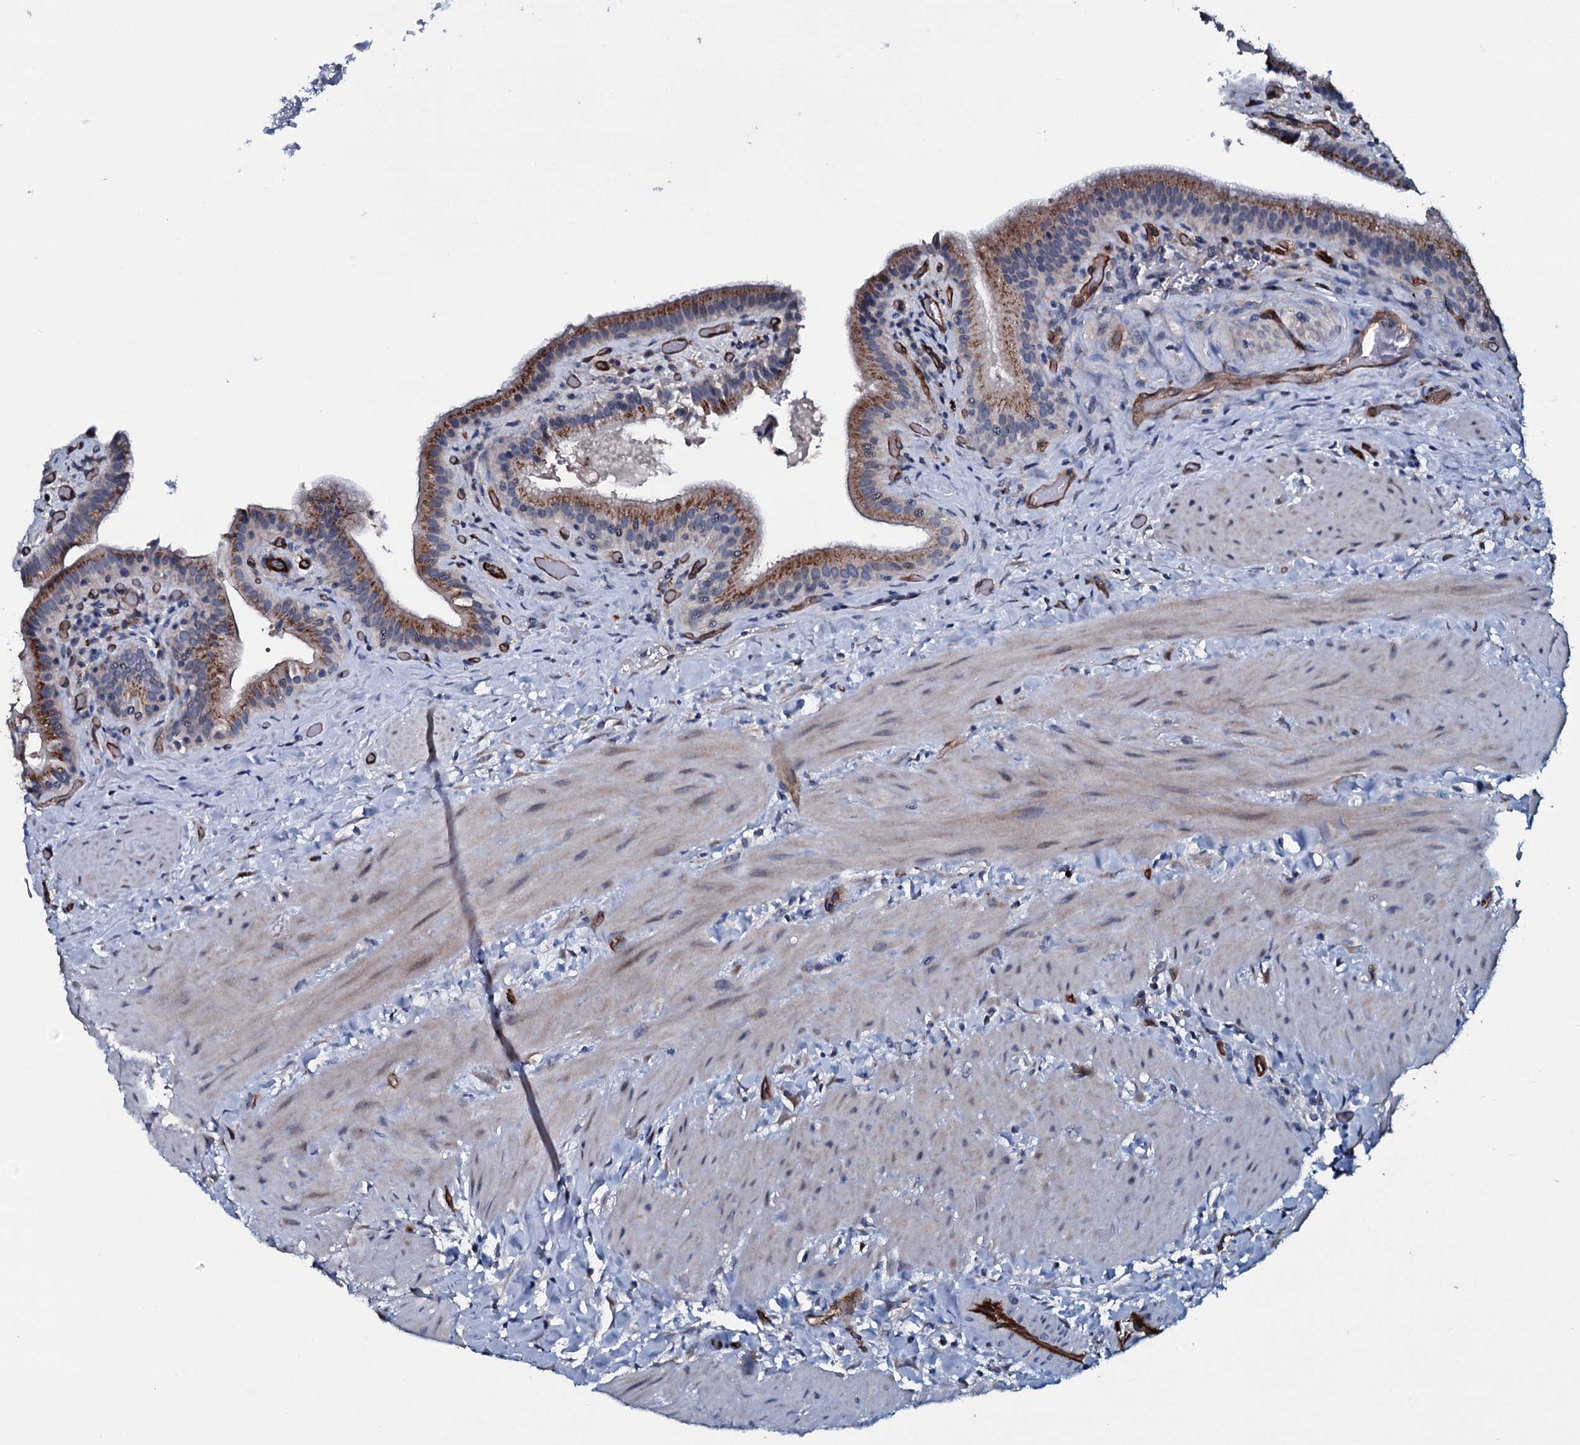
{"staining": {"intensity": "moderate", "quantity": ">75%", "location": "cytoplasmic/membranous"}, "tissue": "gallbladder", "cell_type": "Glandular cells", "image_type": "normal", "snomed": [{"axis": "morphology", "description": "Normal tissue, NOS"}, {"axis": "topography", "description": "Gallbladder"}], "caption": "High-magnification brightfield microscopy of unremarkable gallbladder stained with DAB (brown) and counterstained with hematoxylin (blue). glandular cells exhibit moderate cytoplasmic/membranous expression is present in approximately>75% of cells.", "gene": "CLEC14A", "patient": {"sex": "male", "age": 24}}